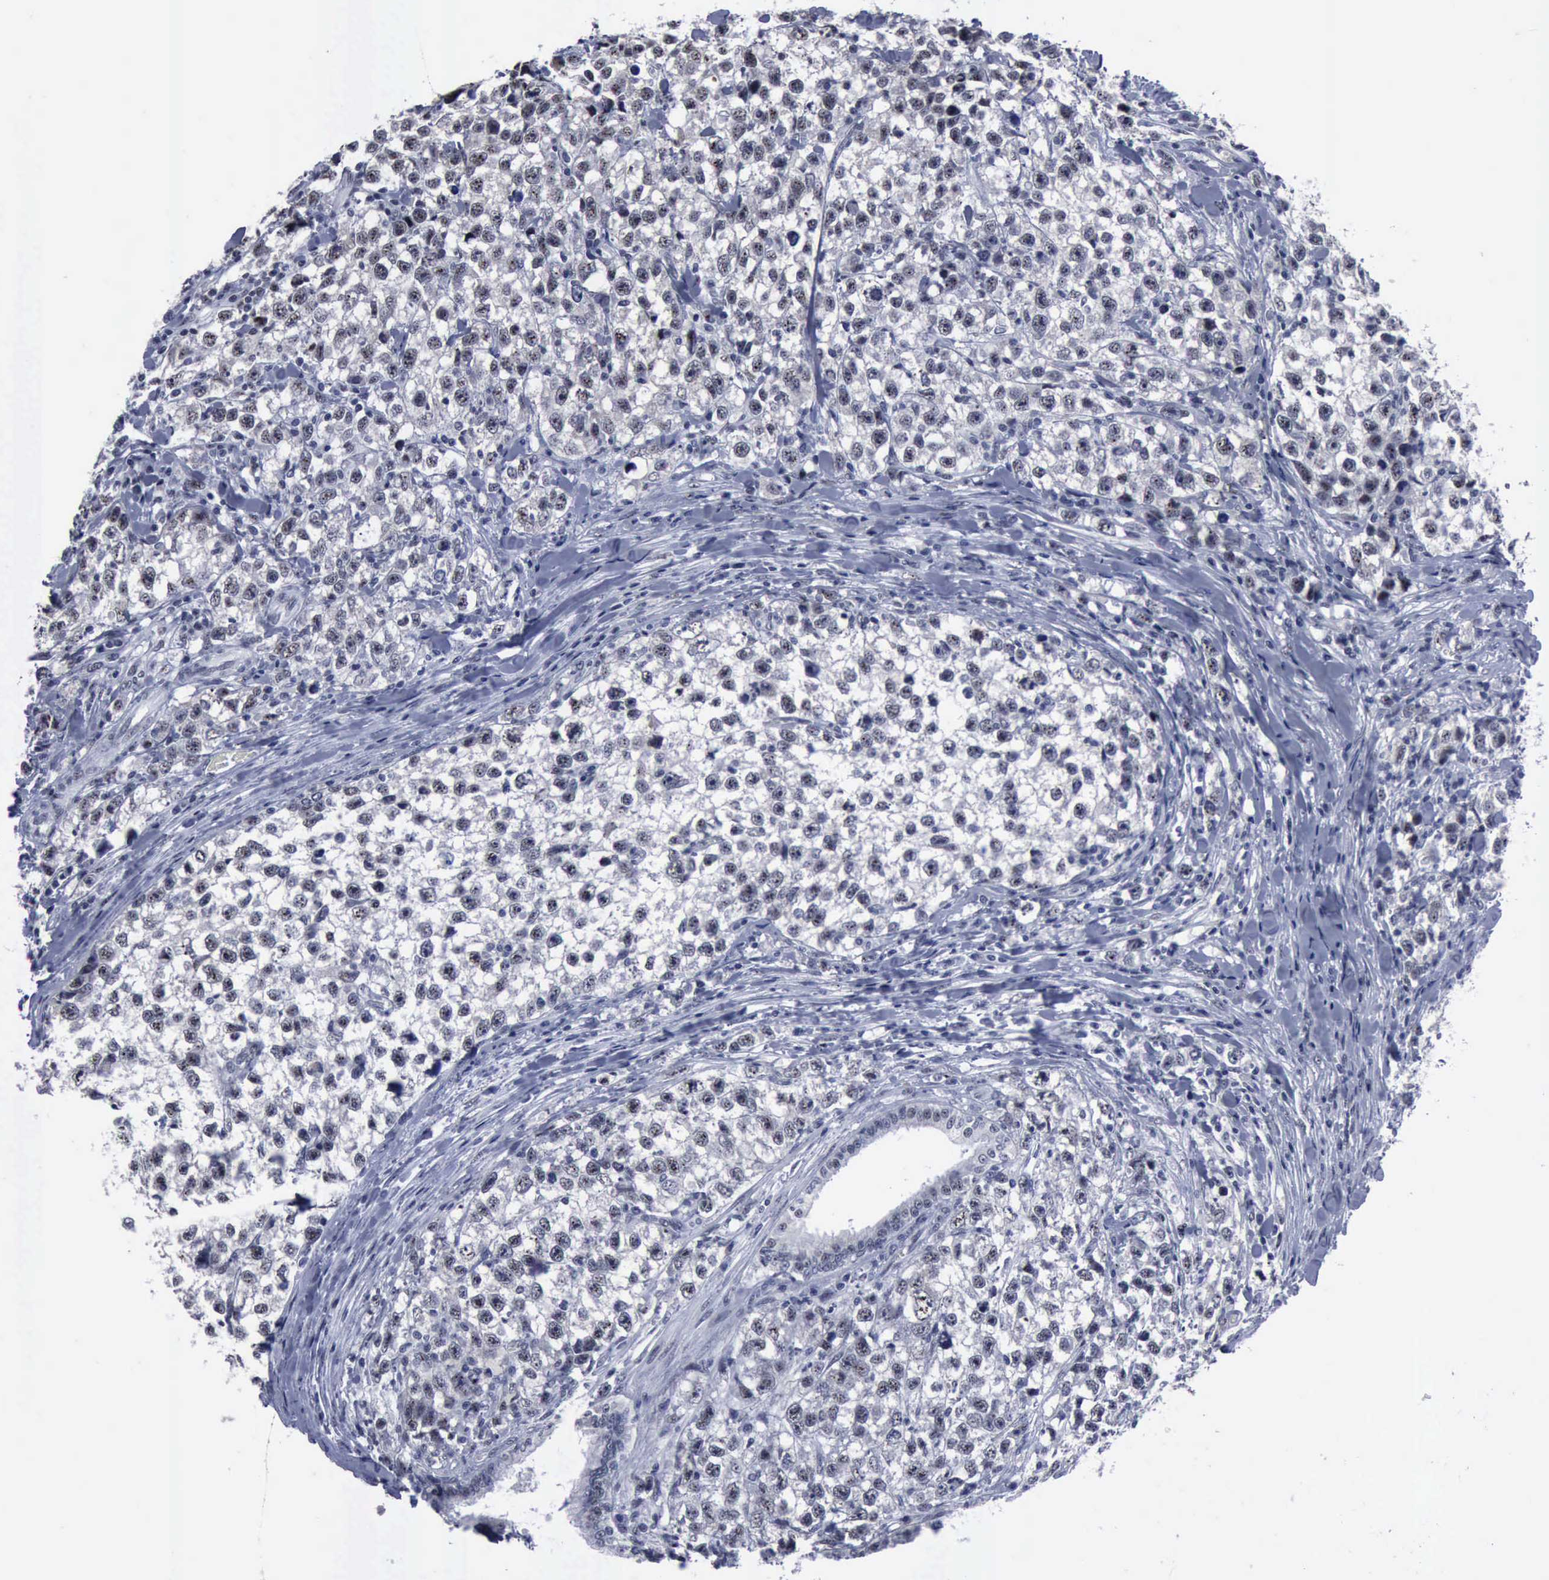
{"staining": {"intensity": "negative", "quantity": "none", "location": "none"}, "tissue": "testis cancer", "cell_type": "Tumor cells", "image_type": "cancer", "snomed": [{"axis": "morphology", "description": "Seminoma, NOS"}, {"axis": "morphology", "description": "Carcinoma, Embryonal, NOS"}, {"axis": "topography", "description": "Testis"}], "caption": "This is an IHC image of human testis embryonal carcinoma. There is no positivity in tumor cells.", "gene": "BRD1", "patient": {"sex": "male", "age": 30}}